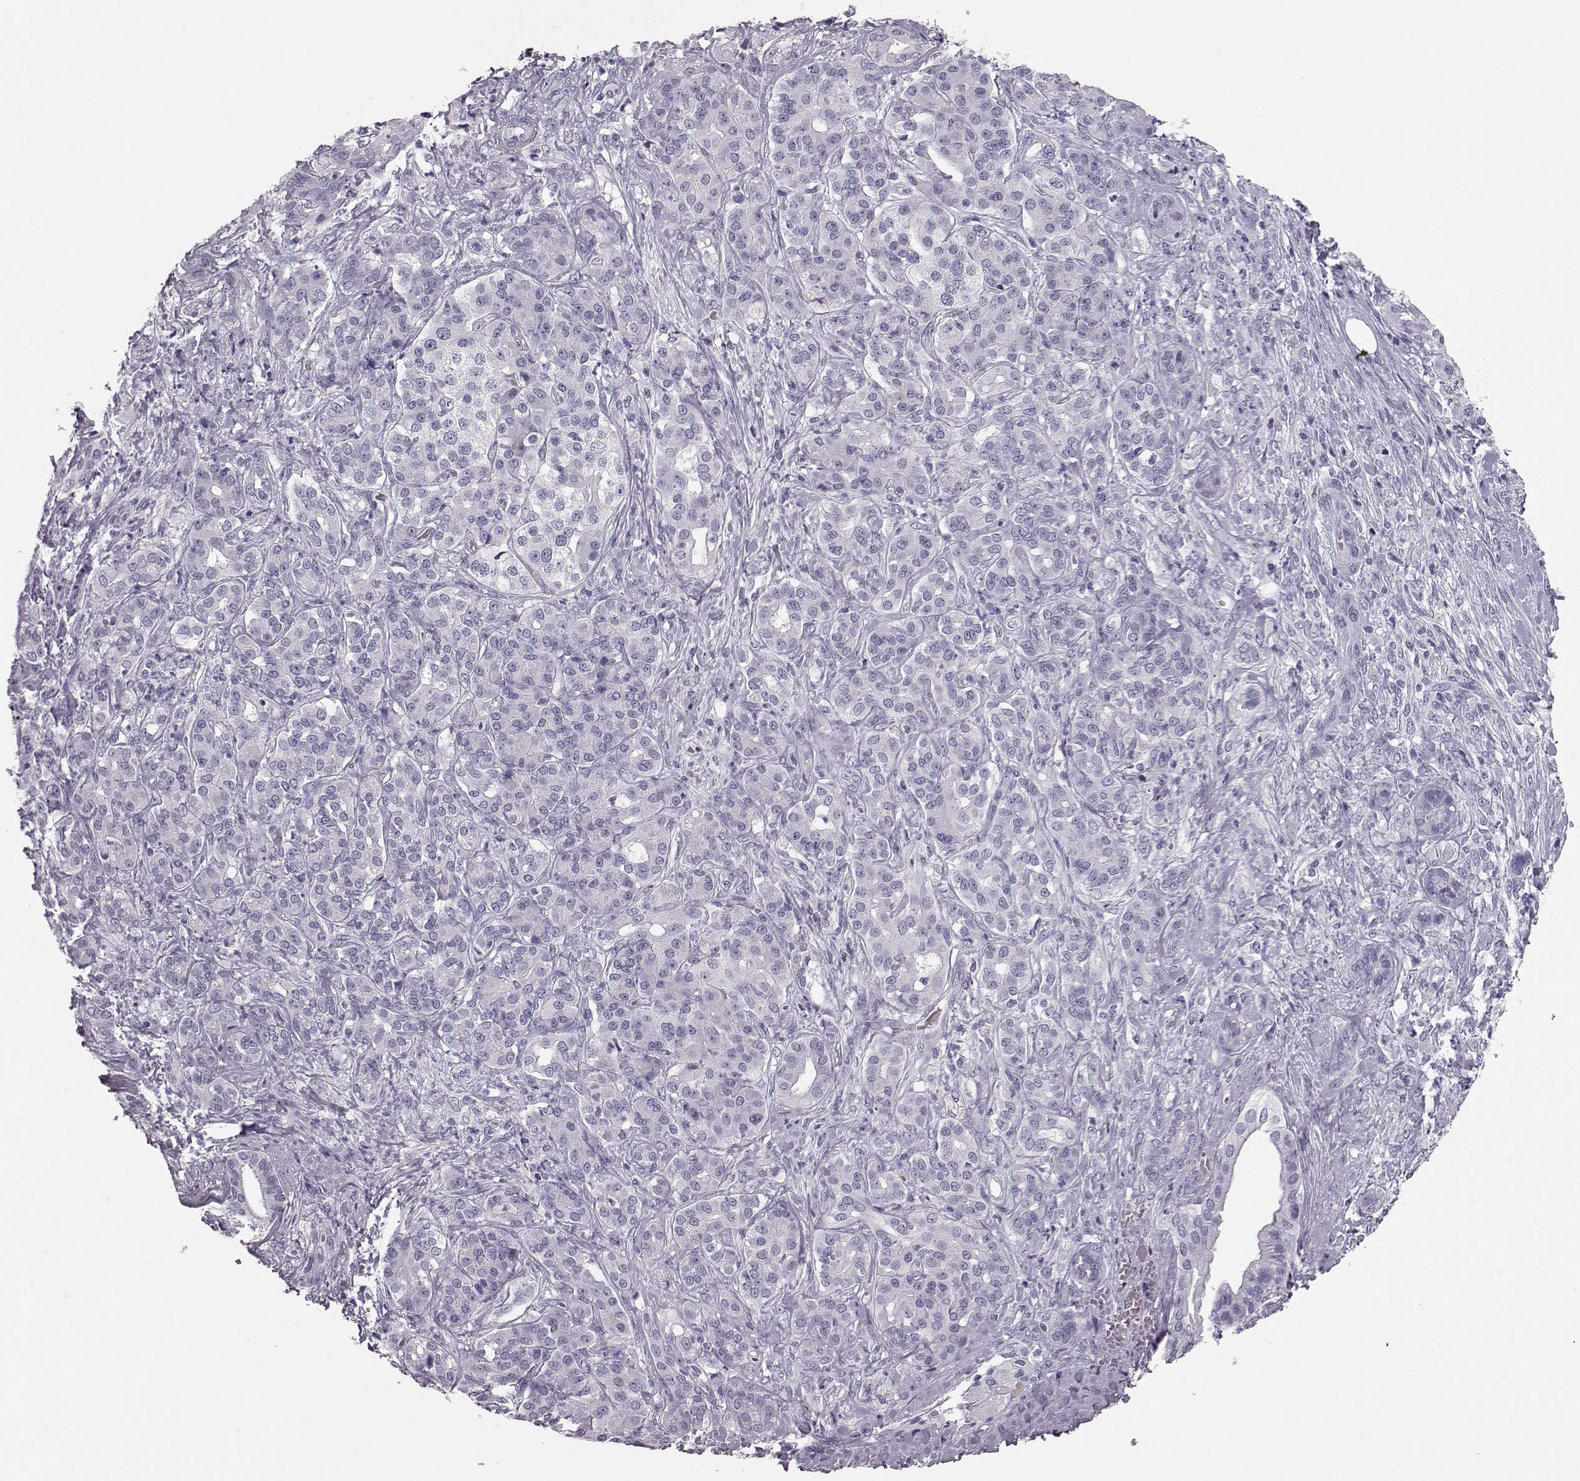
{"staining": {"intensity": "negative", "quantity": "none", "location": "none"}, "tissue": "pancreatic cancer", "cell_type": "Tumor cells", "image_type": "cancer", "snomed": [{"axis": "morphology", "description": "Normal tissue, NOS"}, {"axis": "morphology", "description": "Inflammation, NOS"}, {"axis": "morphology", "description": "Adenocarcinoma, NOS"}, {"axis": "topography", "description": "Pancreas"}], "caption": "Histopathology image shows no protein staining in tumor cells of pancreatic cancer tissue.", "gene": "BFSP2", "patient": {"sex": "male", "age": 57}}